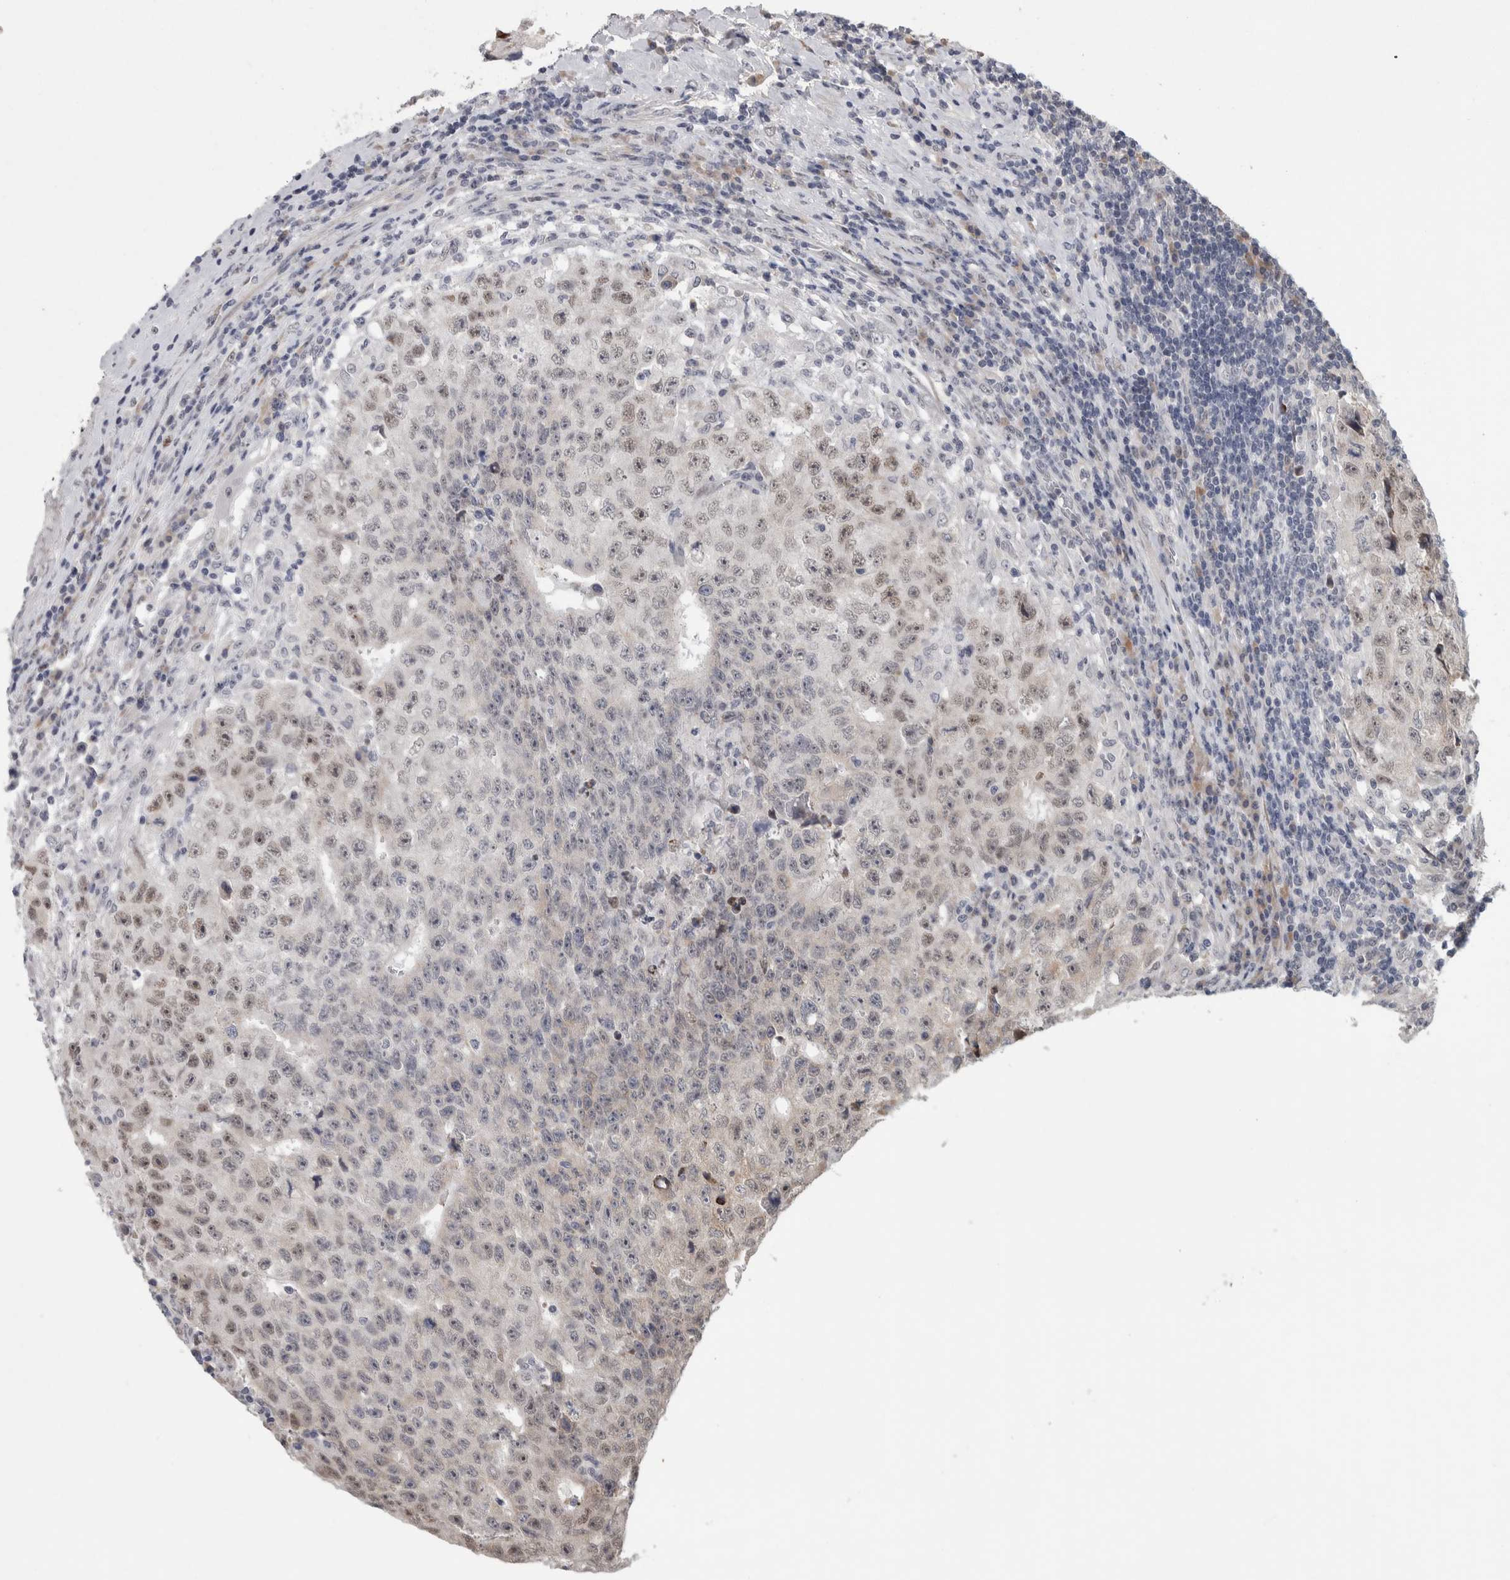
{"staining": {"intensity": "moderate", "quantity": "25%-75%", "location": "nuclear"}, "tissue": "testis cancer", "cell_type": "Tumor cells", "image_type": "cancer", "snomed": [{"axis": "morphology", "description": "Necrosis, NOS"}, {"axis": "morphology", "description": "Carcinoma, Embryonal, NOS"}, {"axis": "topography", "description": "Testis"}], "caption": "IHC staining of testis cancer, which exhibits medium levels of moderate nuclear staining in about 25%-75% of tumor cells indicating moderate nuclear protein expression. The staining was performed using DAB (3,3'-diaminobenzidine) (brown) for protein detection and nuclei were counterstained in hematoxylin (blue).", "gene": "ASPN", "patient": {"sex": "male", "age": 19}}